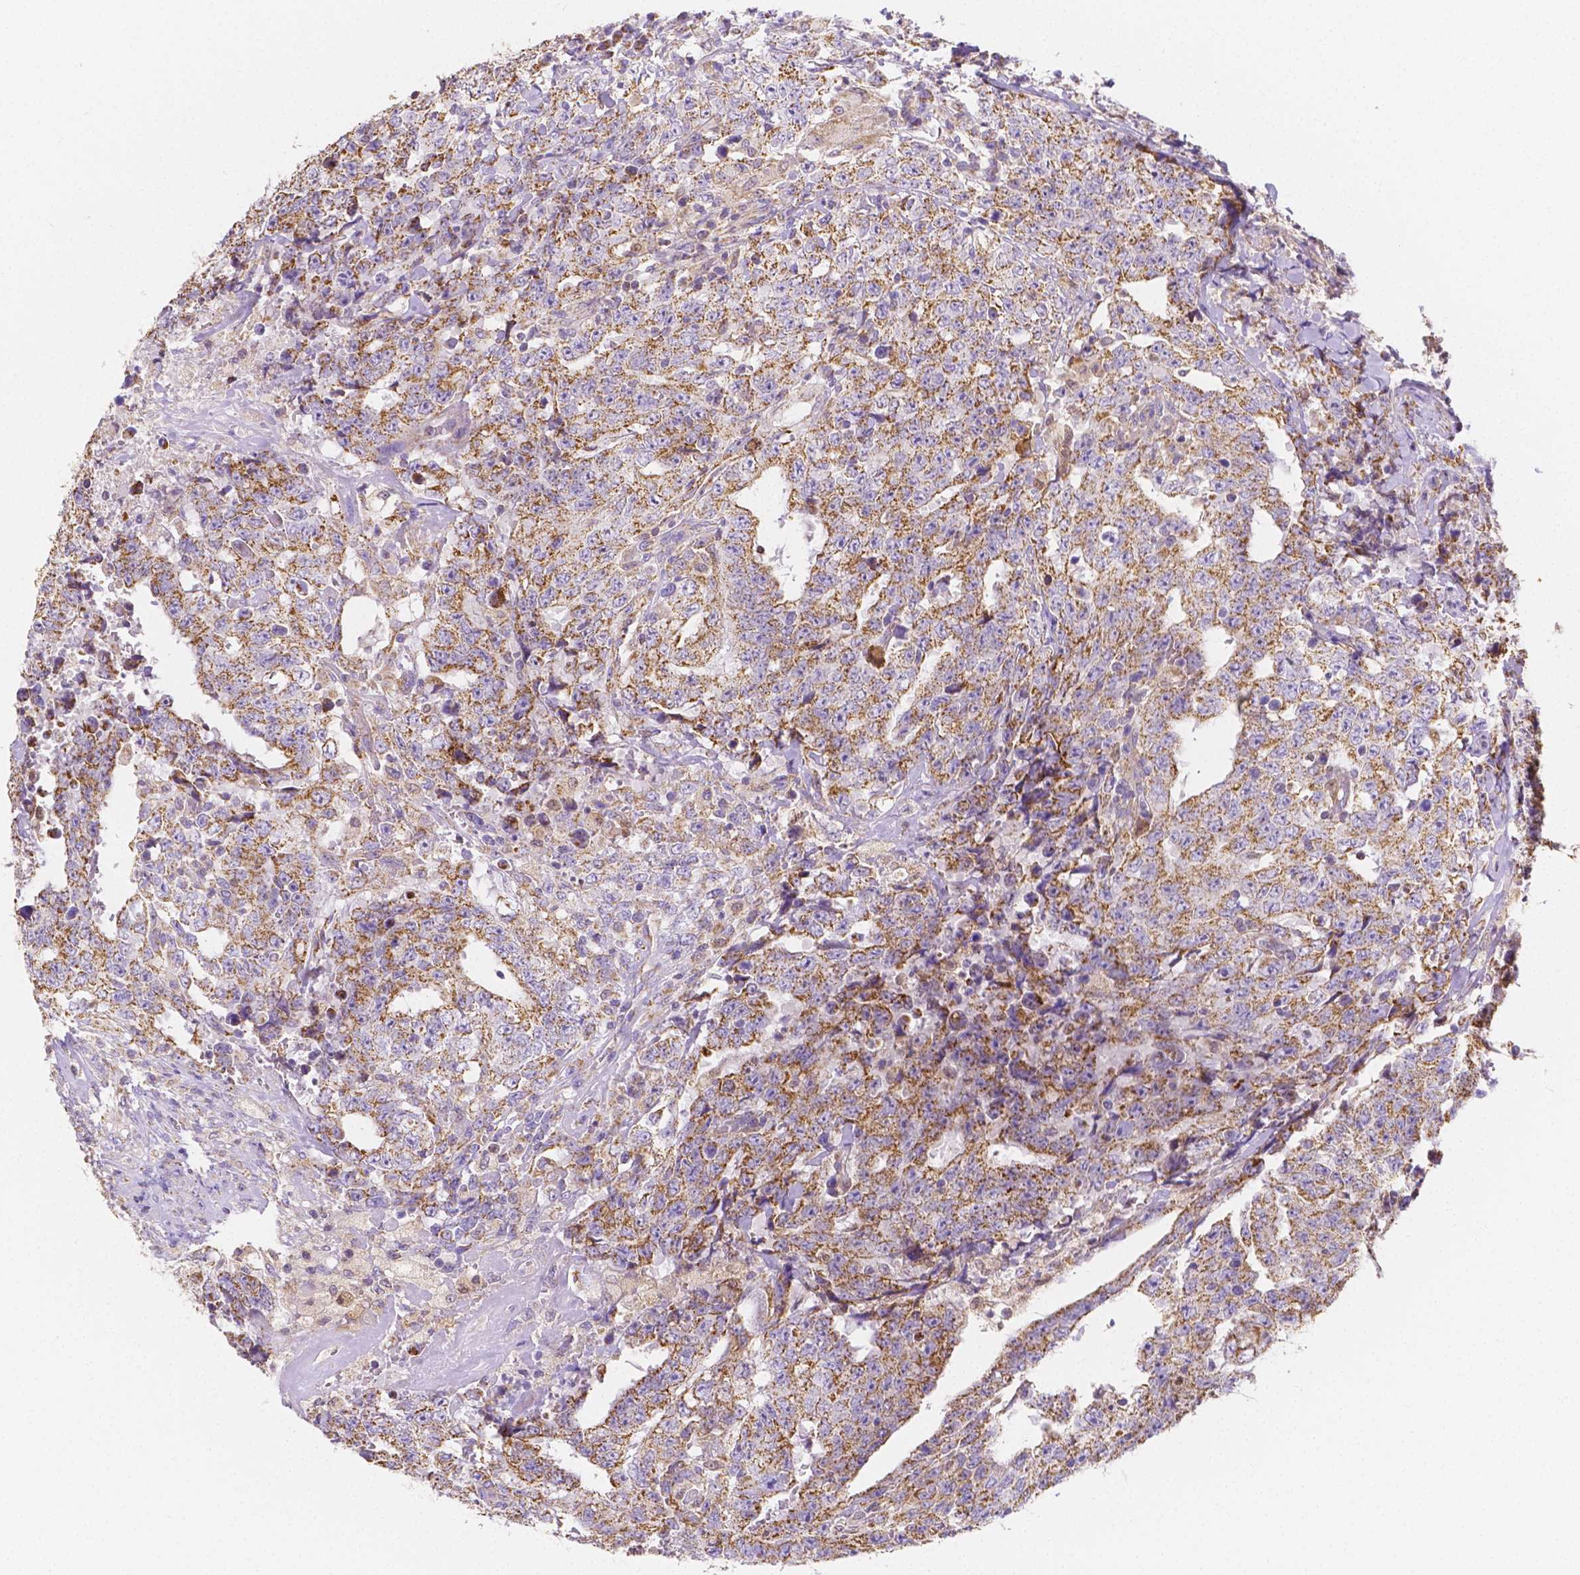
{"staining": {"intensity": "moderate", "quantity": ">75%", "location": "cytoplasmic/membranous"}, "tissue": "testis cancer", "cell_type": "Tumor cells", "image_type": "cancer", "snomed": [{"axis": "morphology", "description": "Carcinoma, Embryonal, NOS"}, {"axis": "topography", "description": "Testis"}], "caption": "IHC of human testis cancer (embryonal carcinoma) demonstrates medium levels of moderate cytoplasmic/membranous expression in about >75% of tumor cells.", "gene": "SGTB", "patient": {"sex": "male", "age": 24}}